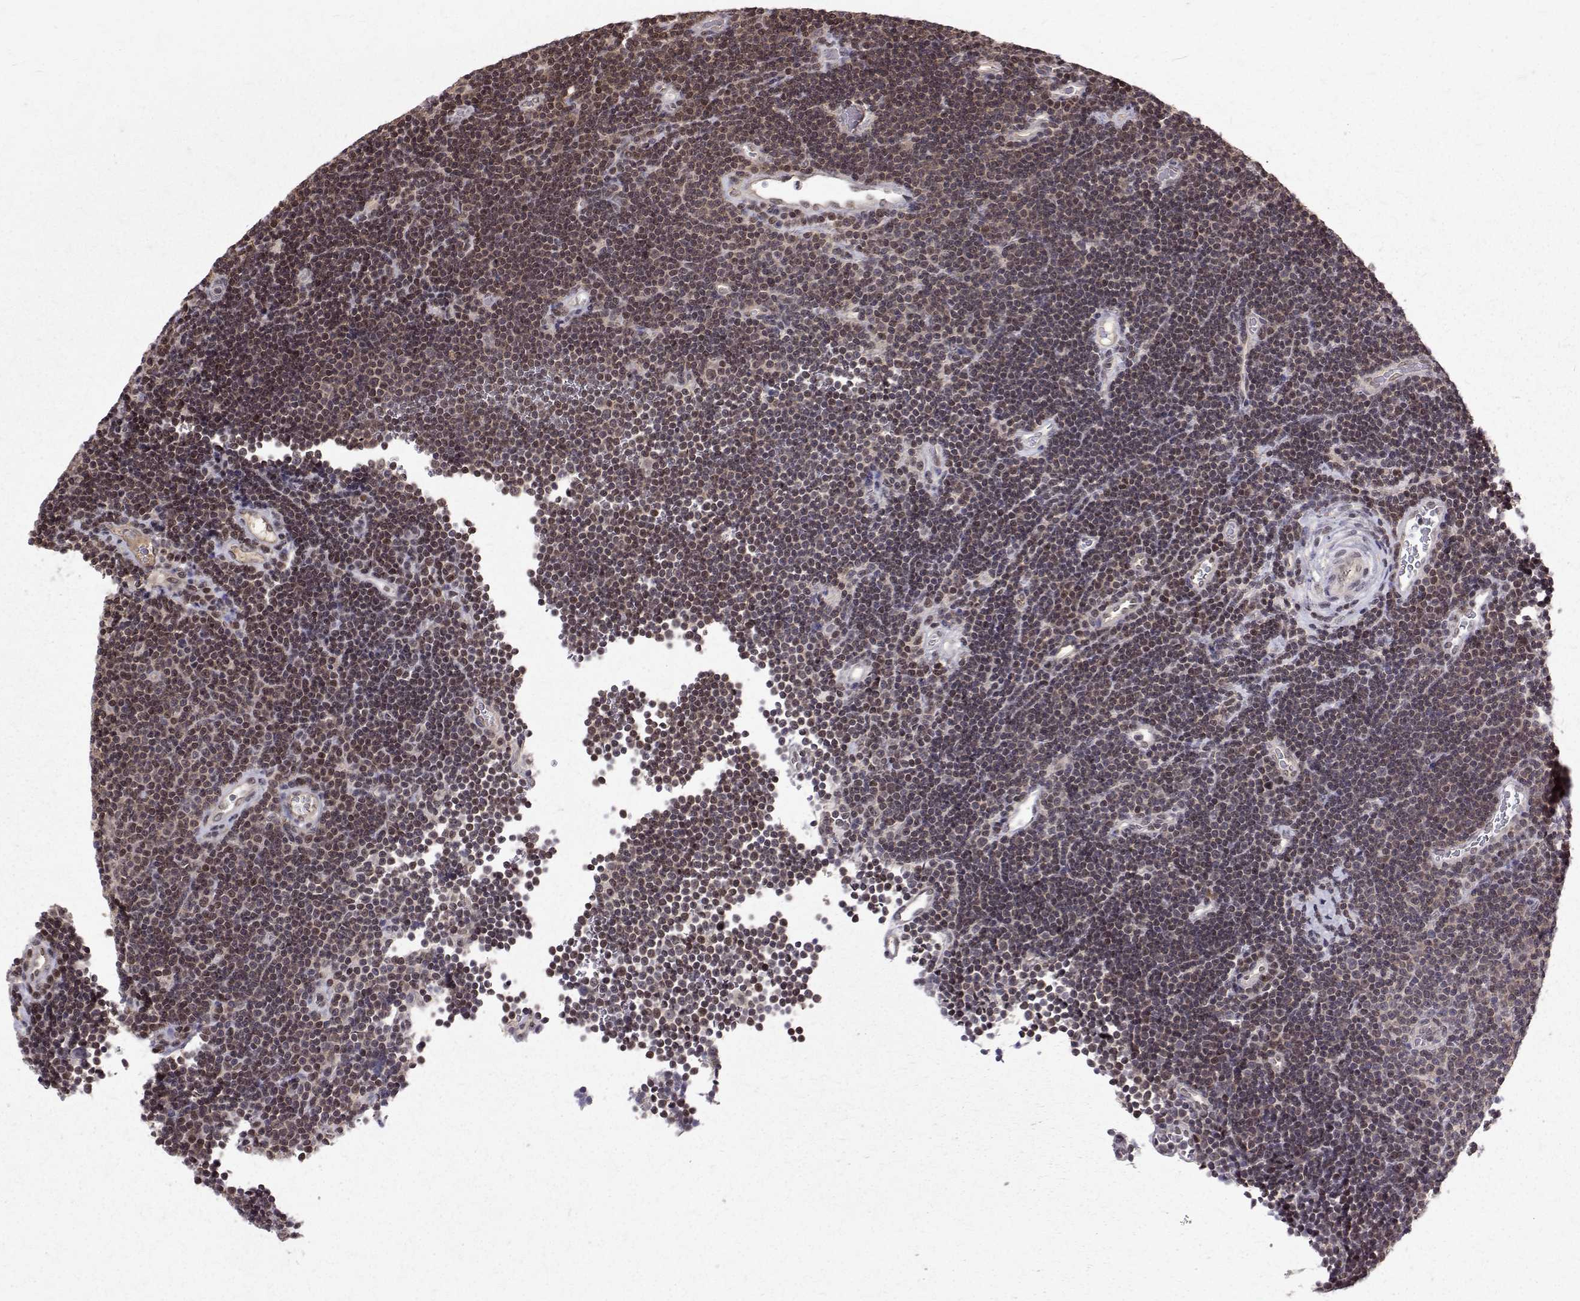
{"staining": {"intensity": "moderate", "quantity": "25%-75%", "location": "nuclear"}, "tissue": "lymphoma", "cell_type": "Tumor cells", "image_type": "cancer", "snomed": [{"axis": "morphology", "description": "Malignant lymphoma, non-Hodgkin's type, Low grade"}, {"axis": "topography", "description": "Brain"}], "caption": "Immunohistochemical staining of malignant lymphoma, non-Hodgkin's type (low-grade) shows medium levels of moderate nuclear protein expression in about 25%-75% of tumor cells.", "gene": "NIF3L1", "patient": {"sex": "female", "age": 66}}